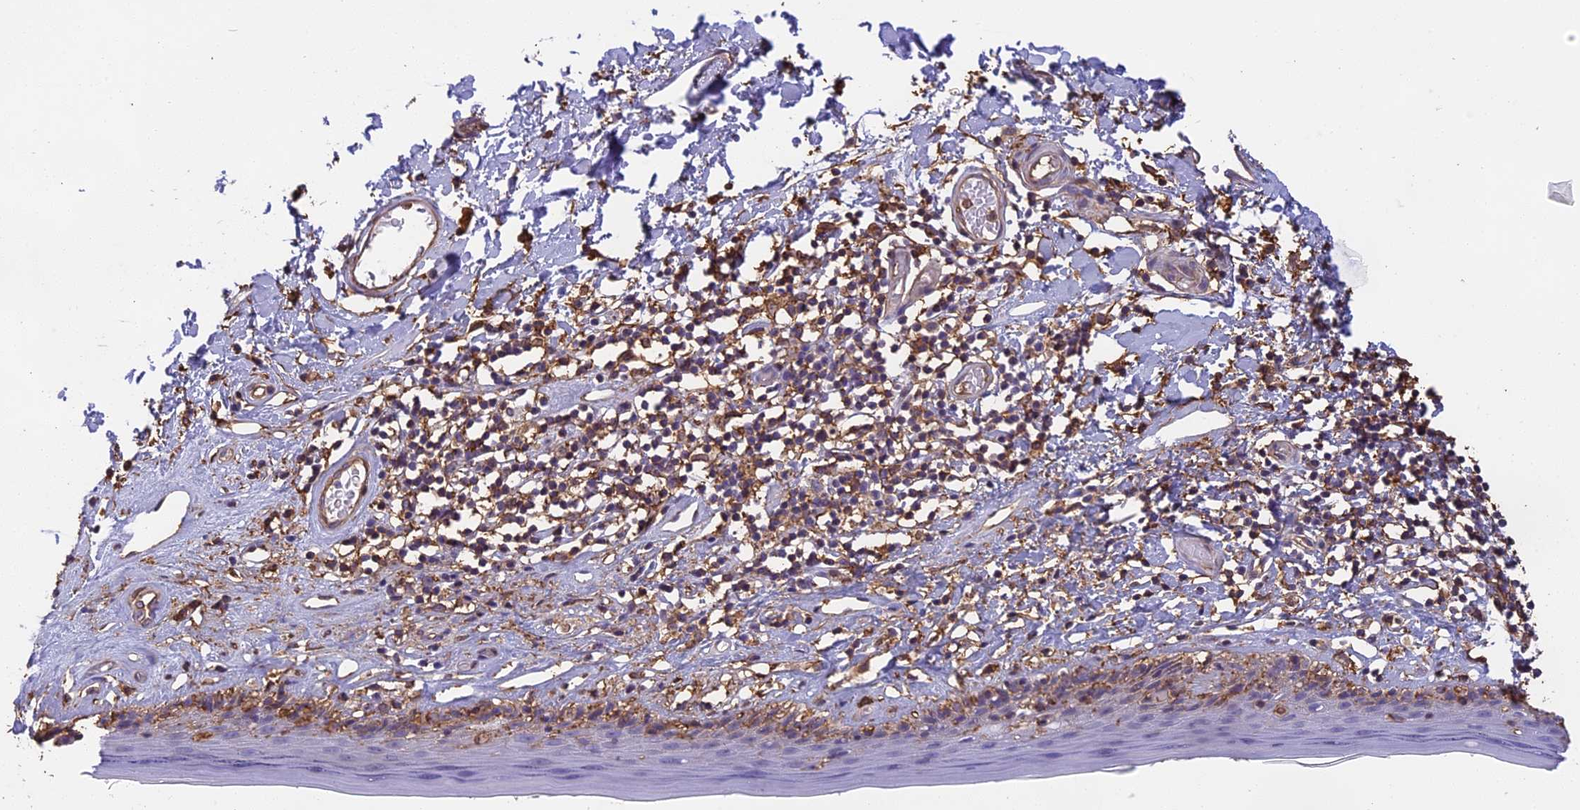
{"staining": {"intensity": "moderate", "quantity": "<25%", "location": "cytoplasmic/membranous"}, "tissue": "skin", "cell_type": "Epidermal cells", "image_type": "normal", "snomed": [{"axis": "morphology", "description": "Normal tissue, NOS"}, {"axis": "topography", "description": "Adipose tissue"}, {"axis": "topography", "description": "Vascular tissue"}, {"axis": "topography", "description": "Vulva"}, {"axis": "topography", "description": "Peripheral nerve tissue"}], "caption": "This photomicrograph reveals IHC staining of unremarkable human skin, with low moderate cytoplasmic/membranous expression in about <25% of epidermal cells.", "gene": "TMEM255B", "patient": {"sex": "female", "age": 86}}